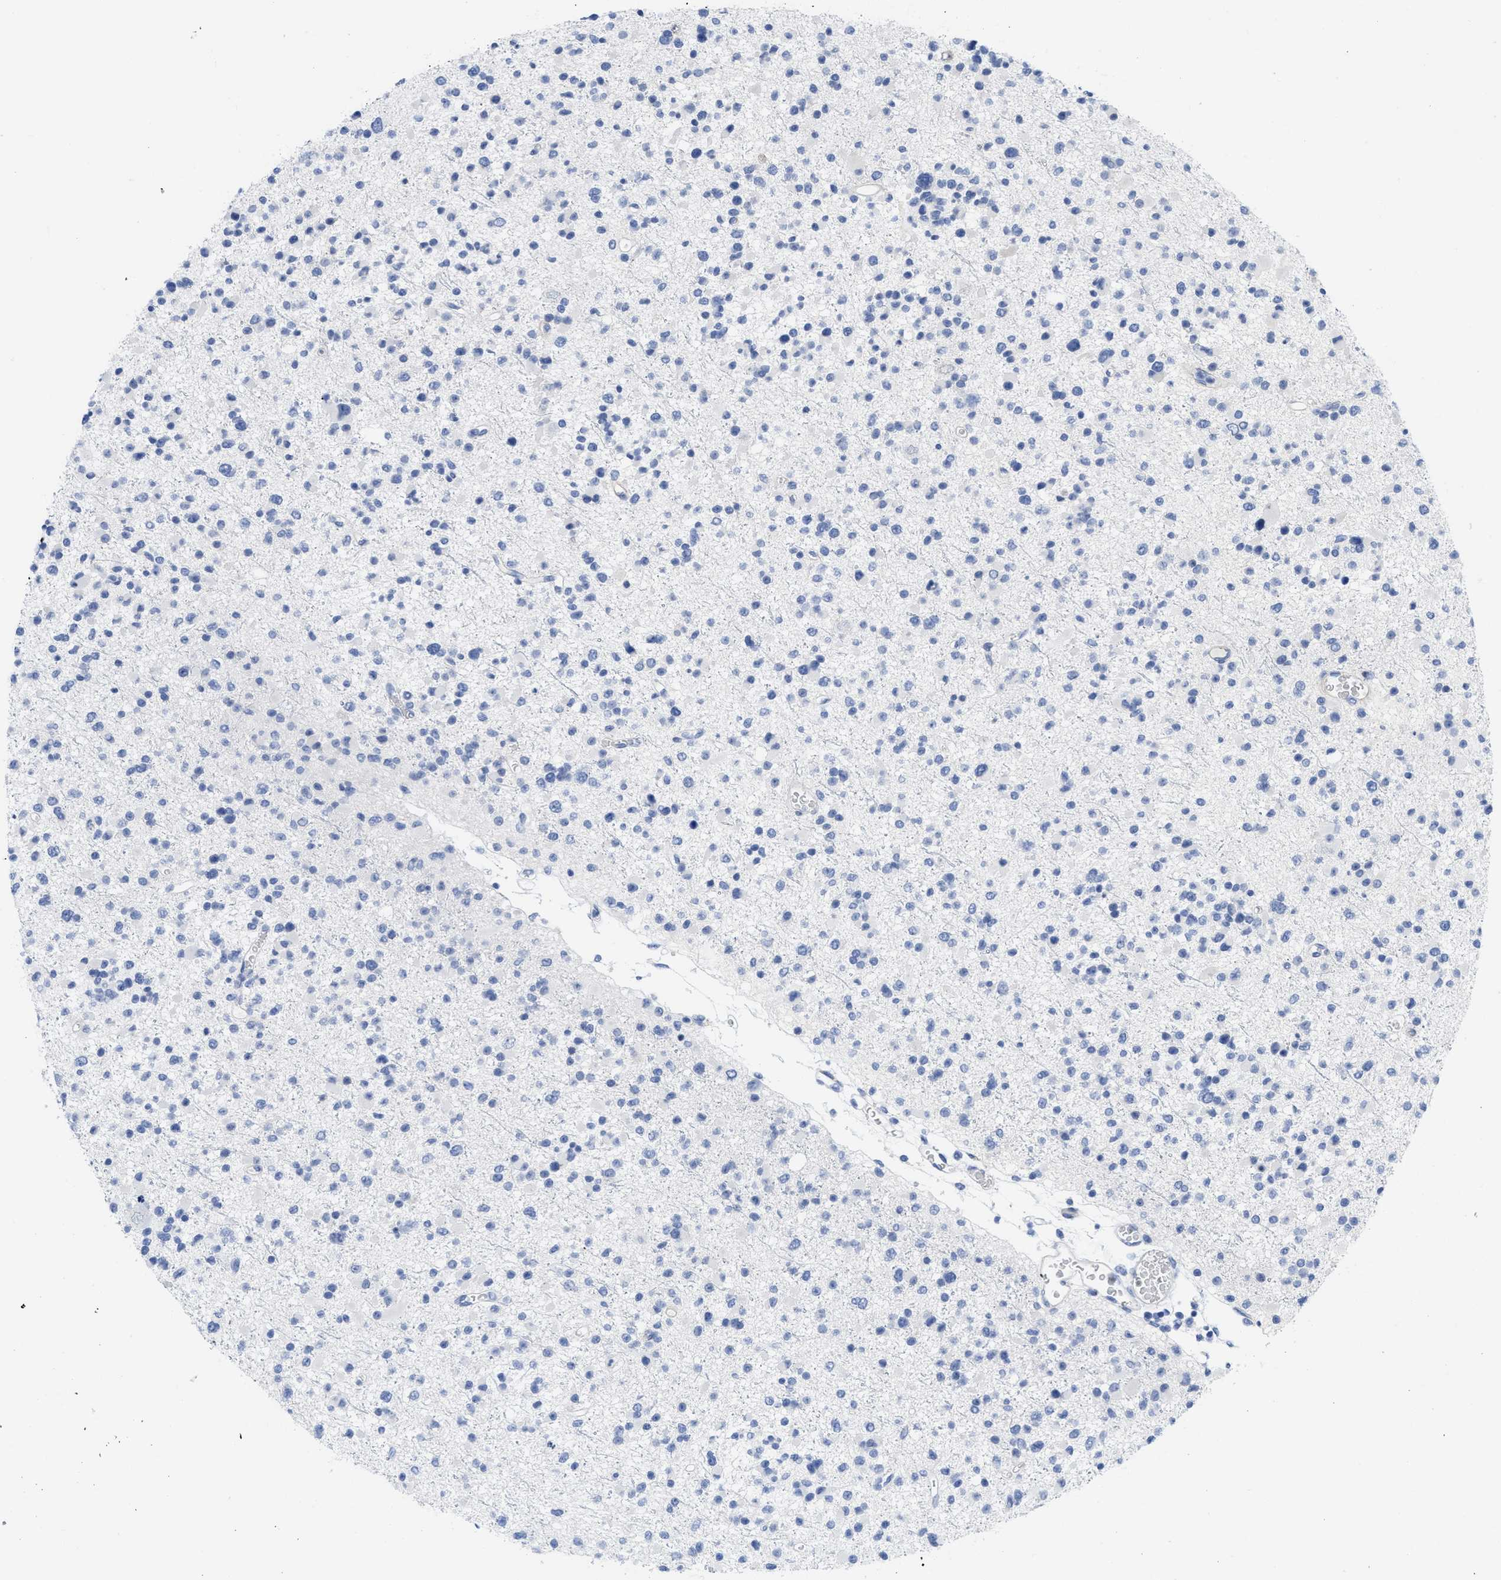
{"staining": {"intensity": "negative", "quantity": "none", "location": "none"}, "tissue": "glioma", "cell_type": "Tumor cells", "image_type": "cancer", "snomed": [{"axis": "morphology", "description": "Glioma, malignant, Low grade"}, {"axis": "topography", "description": "Brain"}], "caption": "Immunohistochemical staining of glioma exhibits no significant staining in tumor cells.", "gene": "ACKR1", "patient": {"sex": "female", "age": 22}}